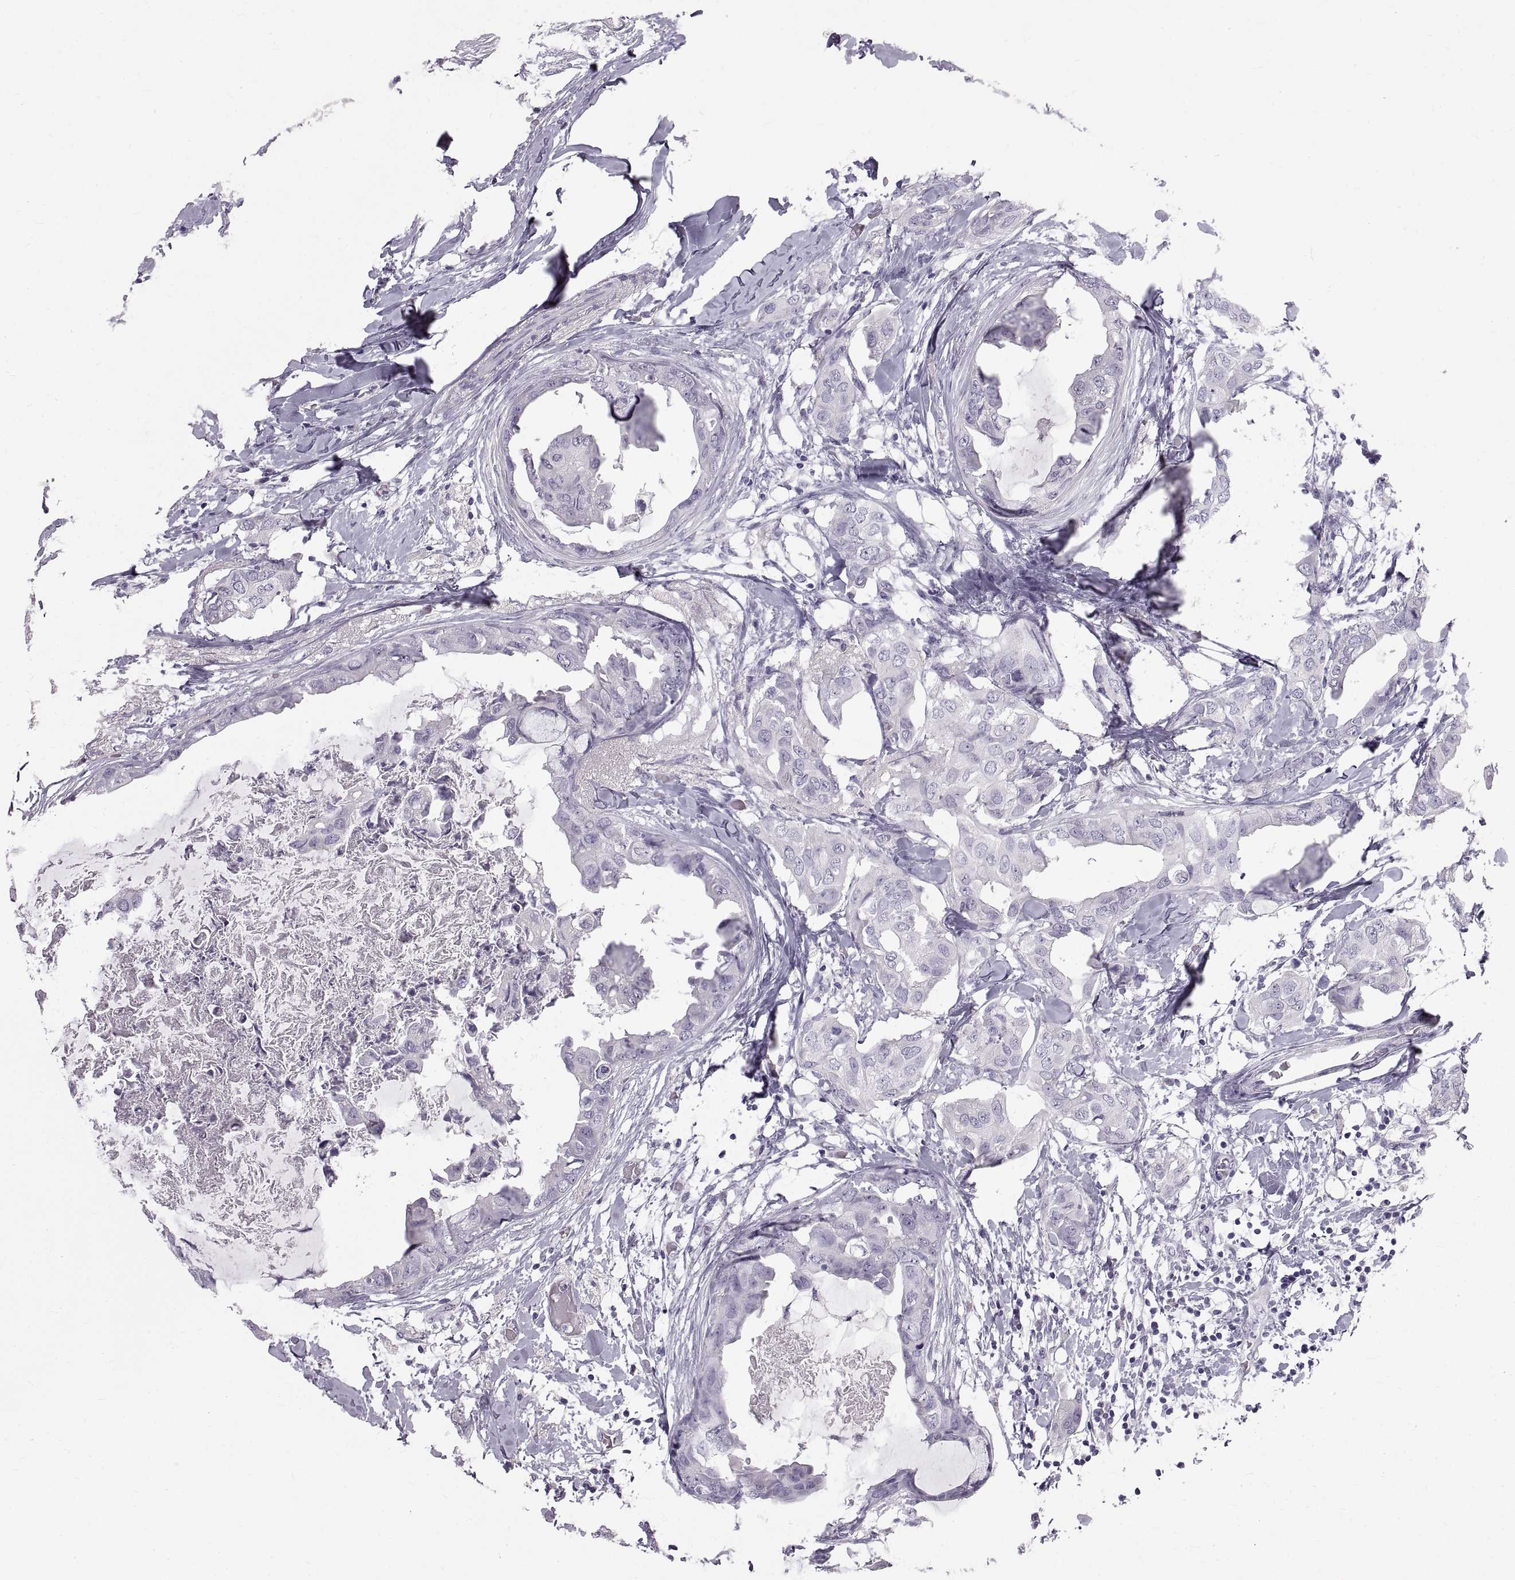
{"staining": {"intensity": "negative", "quantity": "none", "location": "none"}, "tissue": "breast cancer", "cell_type": "Tumor cells", "image_type": "cancer", "snomed": [{"axis": "morphology", "description": "Normal tissue, NOS"}, {"axis": "morphology", "description": "Duct carcinoma"}, {"axis": "topography", "description": "Breast"}], "caption": "Image shows no protein staining in tumor cells of breast cancer tissue.", "gene": "WFDC8", "patient": {"sex": "female", "age": 40}}